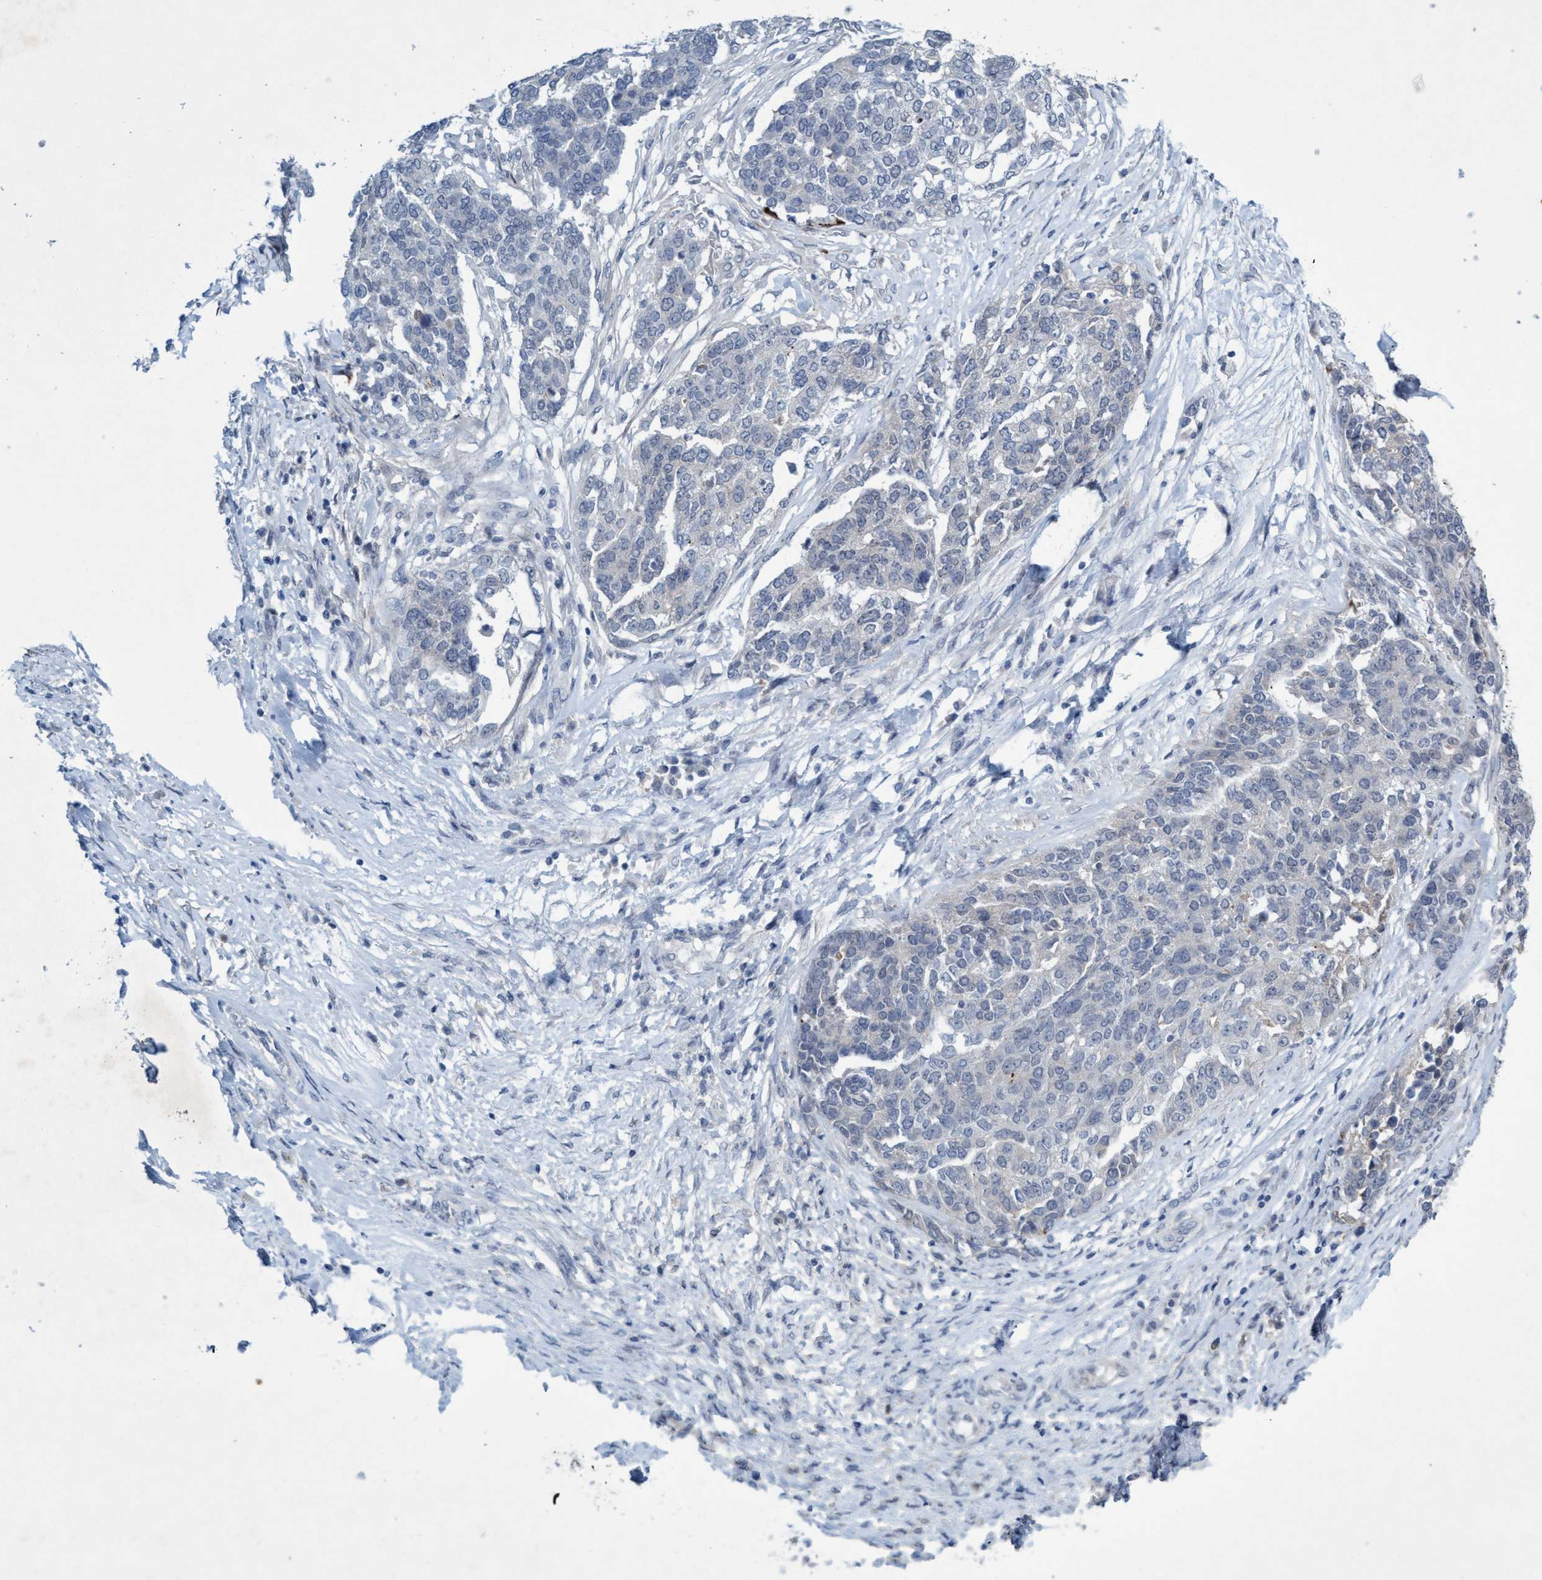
{"staining": {"intensity": "negative", "quantity": "none", "location": "none"}, "tissue": "ovarian cancer", "cell_type": "Tumor cells", "image_type": "cancer", "snomed": [{"axis": "morphology", "description": "Cystadenocarcinoma, serous, NOS"}, {"axis": "topography", "description": "Ovary"}], "caption": "DAB immunohistochemical staining of ovarian serous cystadenocarcinoma shows no significant staining in tumor cells. (Stains: DAB (3,3'-diaminobenzidine) immunohistochemistry with hematoxylin counter stain, Microscopy: brightfield microscopy at high magnification).", "gene": "RNF208", "patient": {"sex": "female", "age": 44}}